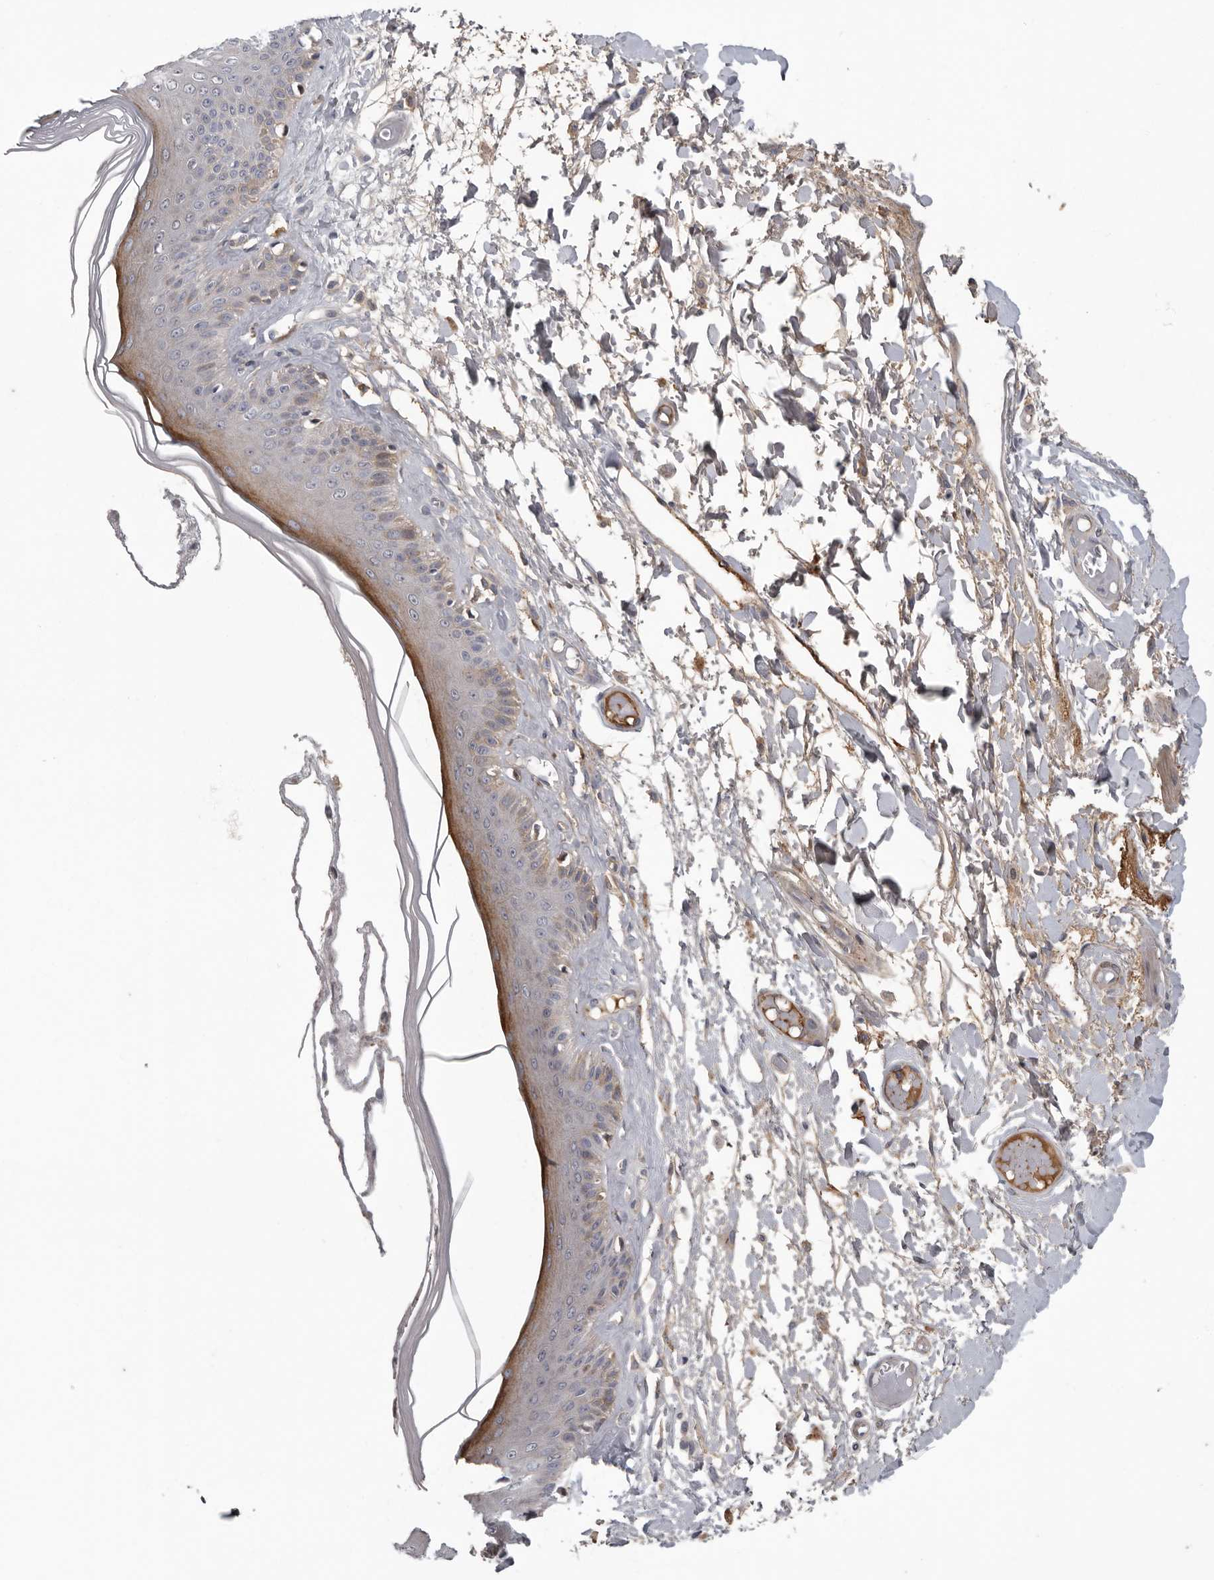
{"staining": {"intensity": "moderate", "quantity": ">75%", "location": "cytoplasmic/membranous"}, "tissue": "skin", "cell_type": "Epidermal cells", "image_type": "normal", "snomed": [{"axis": "morphology", "description": "Normal tissue, NOS"}, {"axis": "topography", "description": "Vulva"}], "caption": "This micrograph displays immunohistochemistry (IHC) staining of benign skin, with medium moderate cytoplasmic/membranous positivity in about >75% of epidermal cells.", "gene": "ATXN3L", "patient": {"sex": "female", "age": 73}}